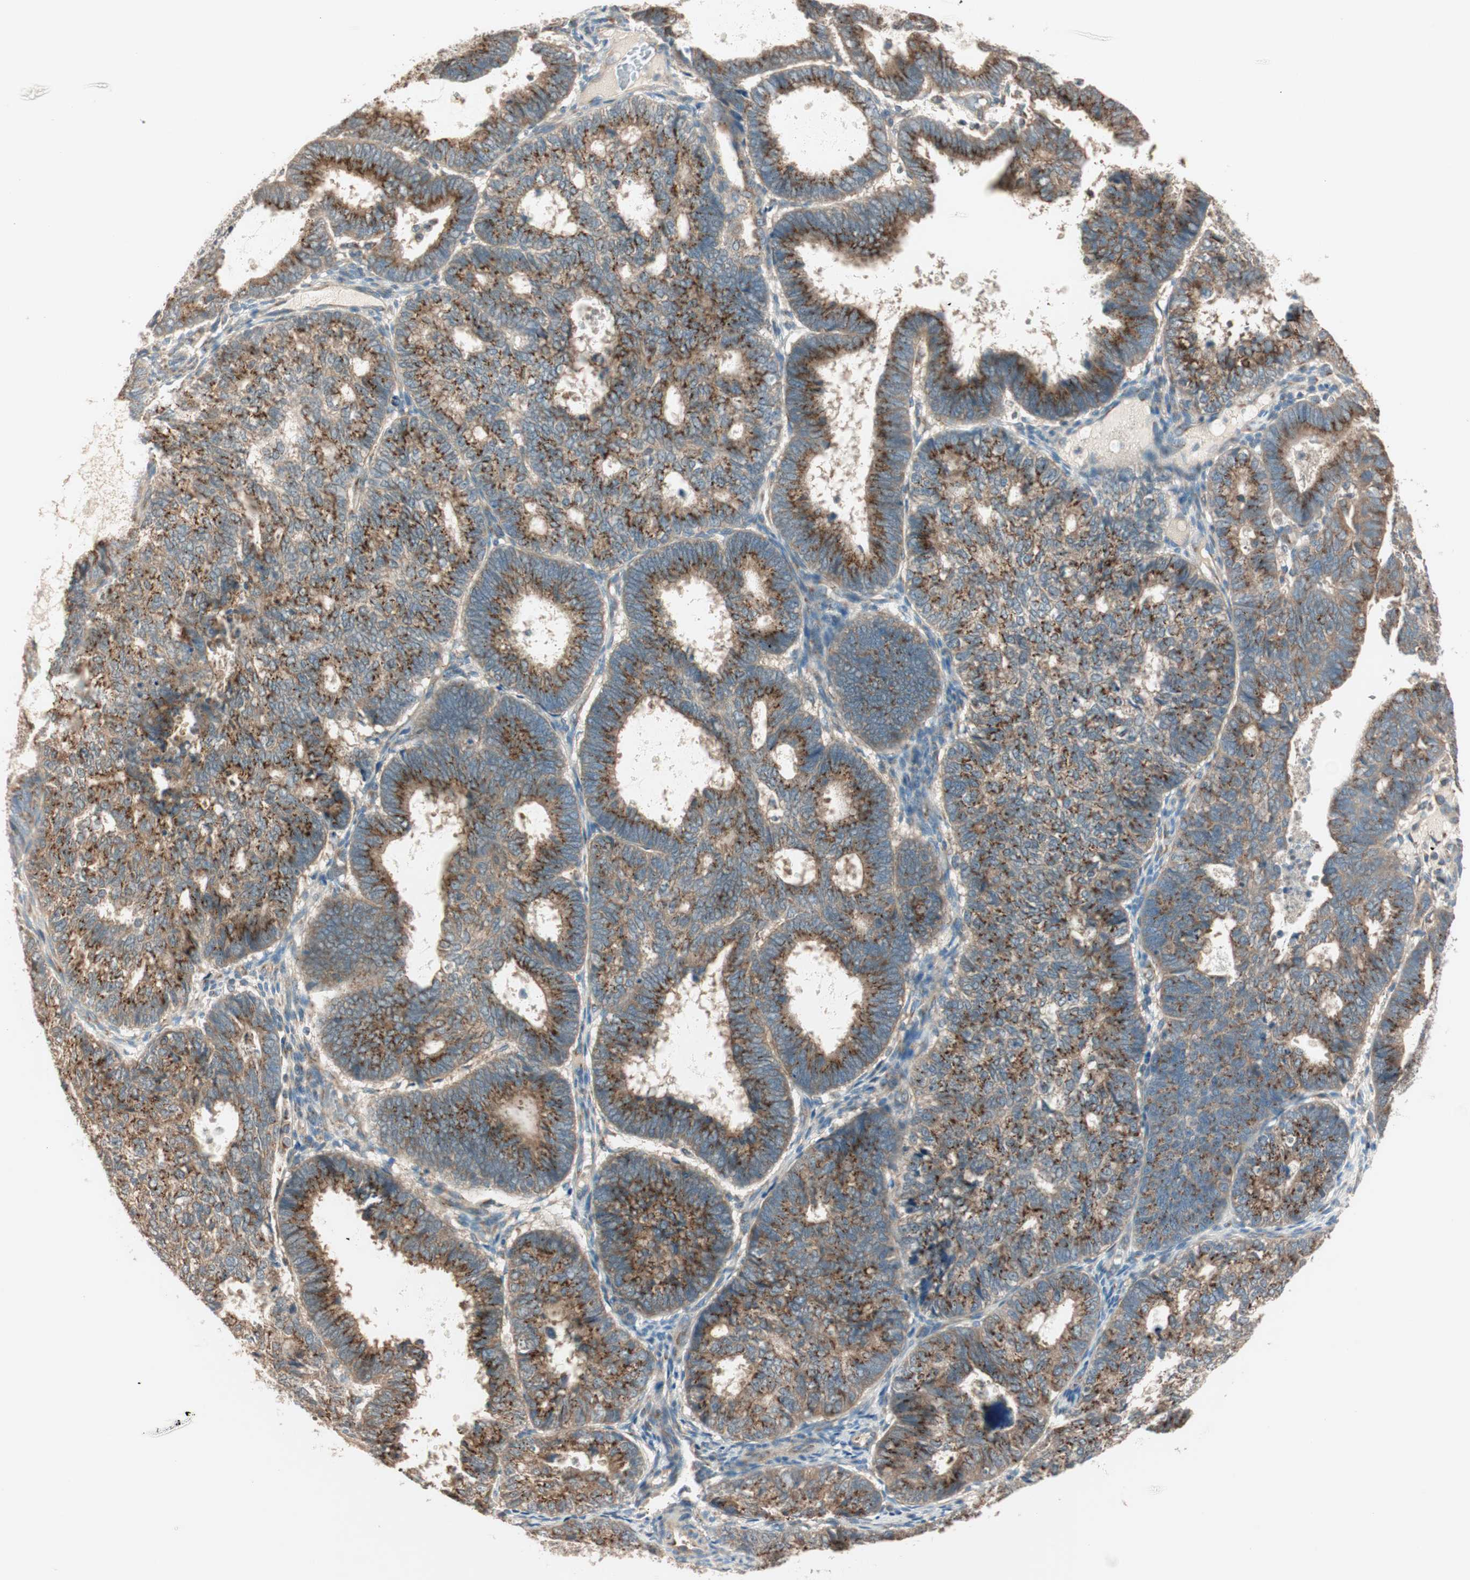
{"staining": {"intensity": "strong", "quantity": ">75%", "location": "cytoplasmic/membranous"}, "tissue": "endometrial cancer", "cell_type": "Tumor cells", "image_type": "cancer", "snomed": [{"axis": "morphology", "description": "Adenocarcinoma, NOS"}, {"axis": "topography", "description": "Uterus"}], "caption": "A high-resolution image shows immunohistochemistry staining of endometrial cancer (adenocarcinoma), which shows strong cytoplasmic/membranous staining in approximately >75% of tumor cells.", "gene": "SEC16A", "patient": {"sex": "female", "age": 60}}